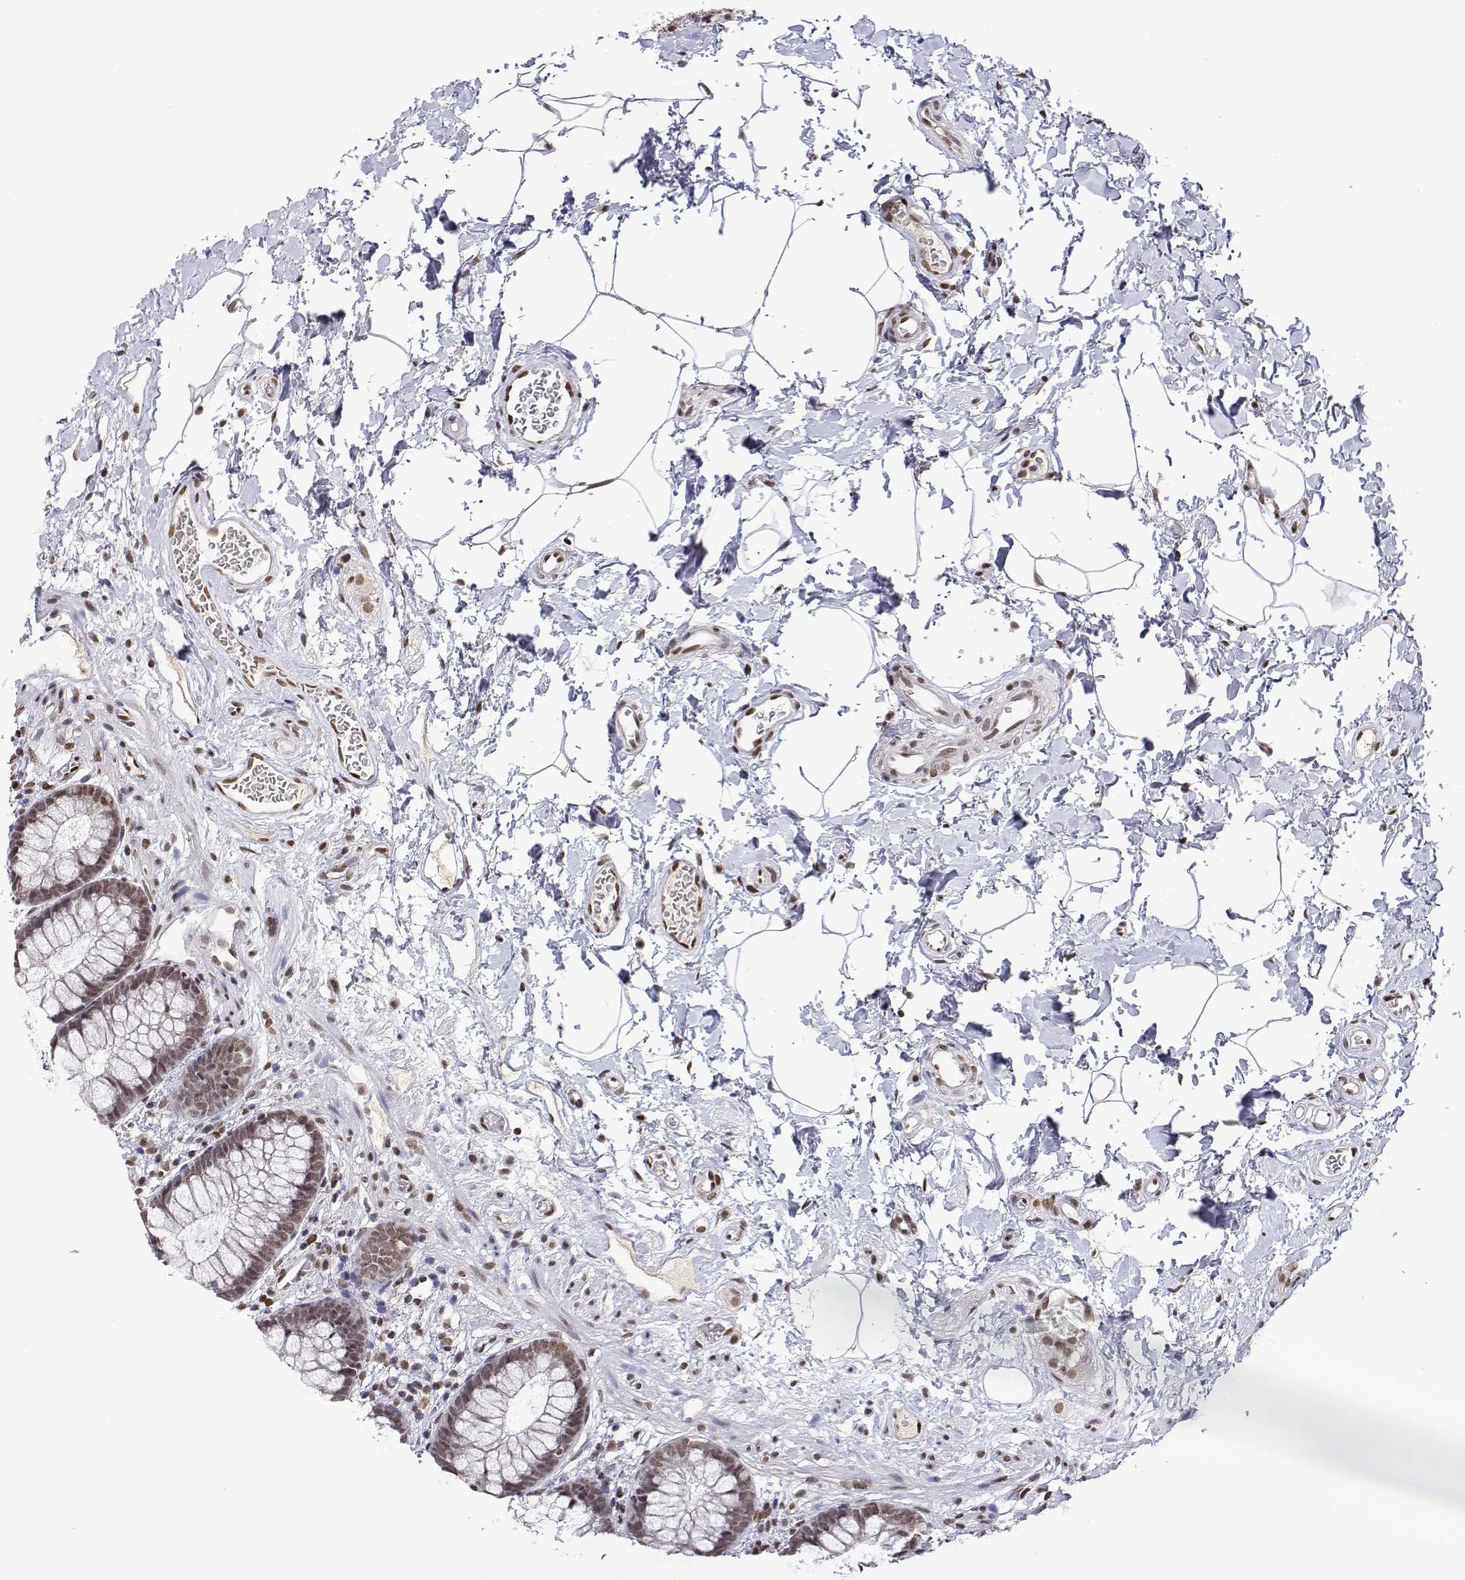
{"staining": {"intensity": "moderate", "quantity": ">75%", "location": "nuclear"}, "tissue": "rectum", "cell_type": "Glandular cells", "image_type": "normal", "snomed": [{"axis": "morphology", "description": "Normal tissue, NOS"}, {"axis": "topography", "description": "Rectum"}], "caption": "Immunohistochemistry (IHC) of unremarkable human rectum displays medium levels of moderate nuclear expression in approximately >75% of glandular cells. The protein is stained brown, and the nuclei are stained in blue (DAB IHC with brightfield microscopy, high magnification).", "gene": "XPC", "patient": {"sex": "female", "age": 62}}